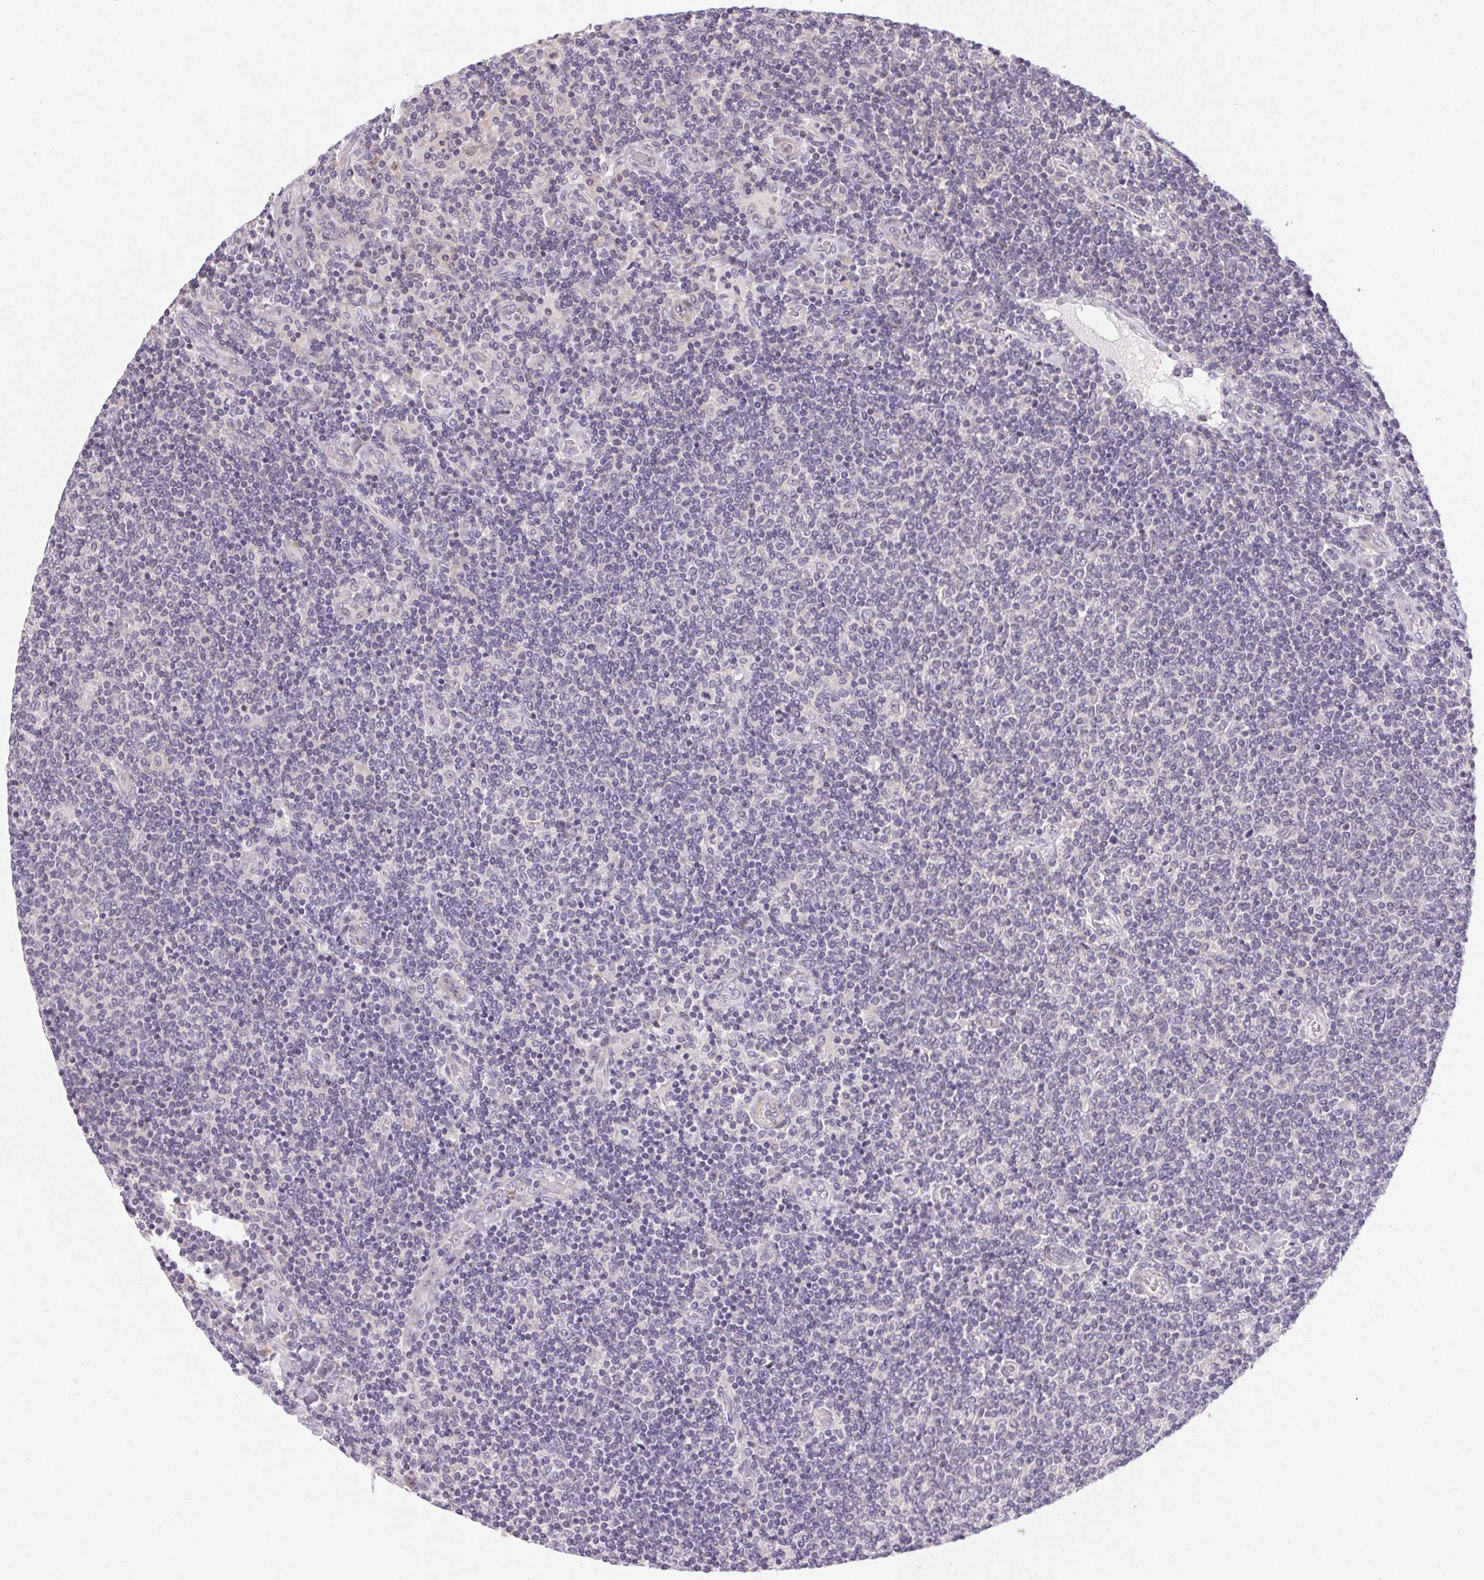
{"staining": {"intensity": "negative", "quantity": "none", "location": "none"}, "tissue": "lymphoma", "cell_type": "Tumor cells", "image_type": "cancer", "snomed": [{"axis": "morphology", "description": "Malignant lymphoma, non-Hodgkin's type, Low grade"}, {"axis": "topography", "description": "Lymph node"}], "caption": "The micrograph demonstrates no staining of tumor cells in lymphoma.", "gene": "TMEM52B", "patient": {"sex": "male", "age": 52}}